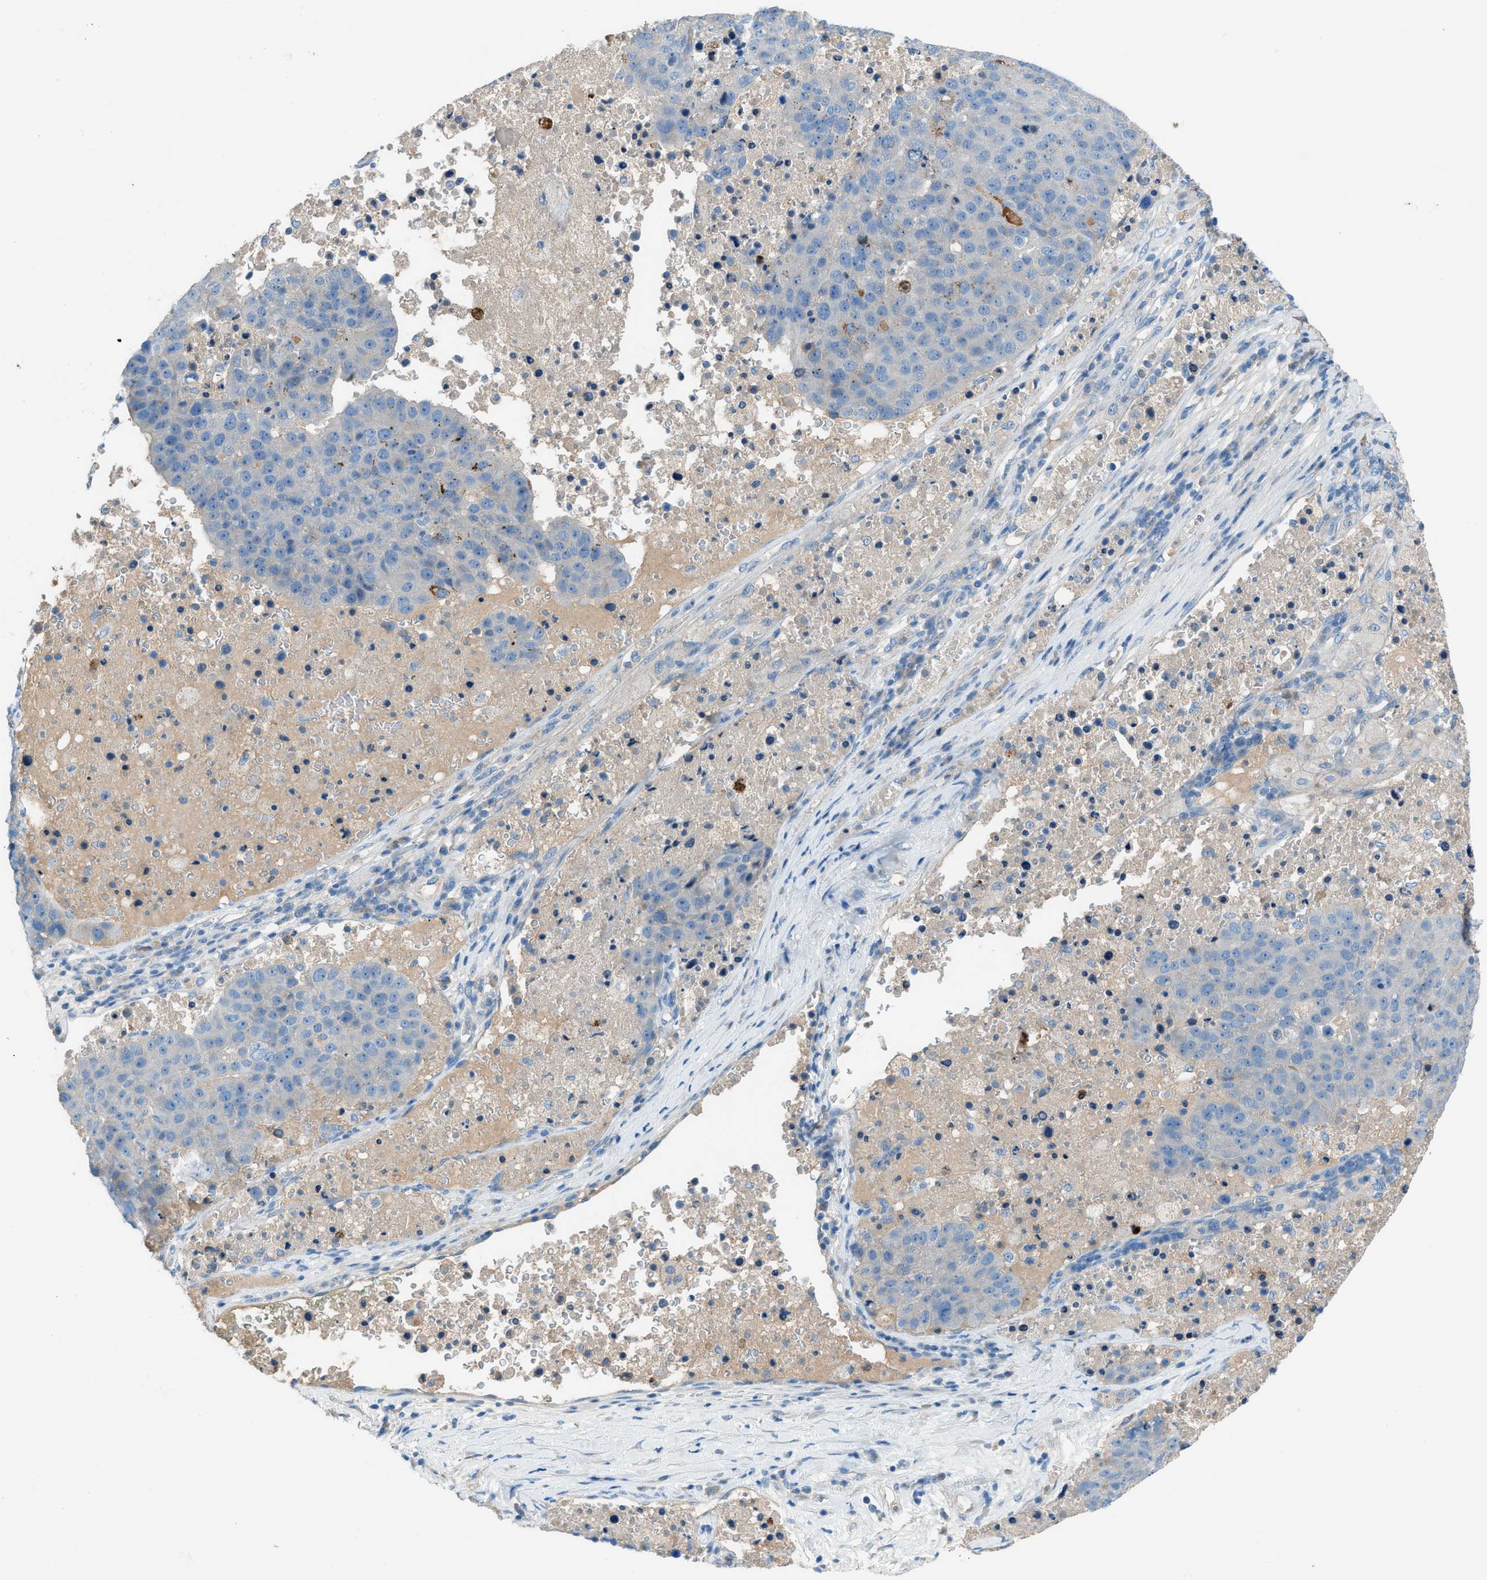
{"staining": {"intensity": "negative", "quantity": "none", "location": "none"}, "tissue": "pancreatic cancer", "cell_type": "Tumor cells", "image_type": "cancer", "snomed": [{"axis": "morphology", "description": "Adenocarcinoma, NOS"}, {"axis": "topography", "description": "Pancreas"}], "caption": "High power microscopy histopathology image of an immunohistochemistry (IHC) histopathology image of adenocarcinoma (pancreatic), revealing no significant positivity in tumor cells. (DAB IHC visualized using brightfield microscopy, high magnification).", "gene": "C5AR2", "patient": {"sex": "female", "age": 61}}